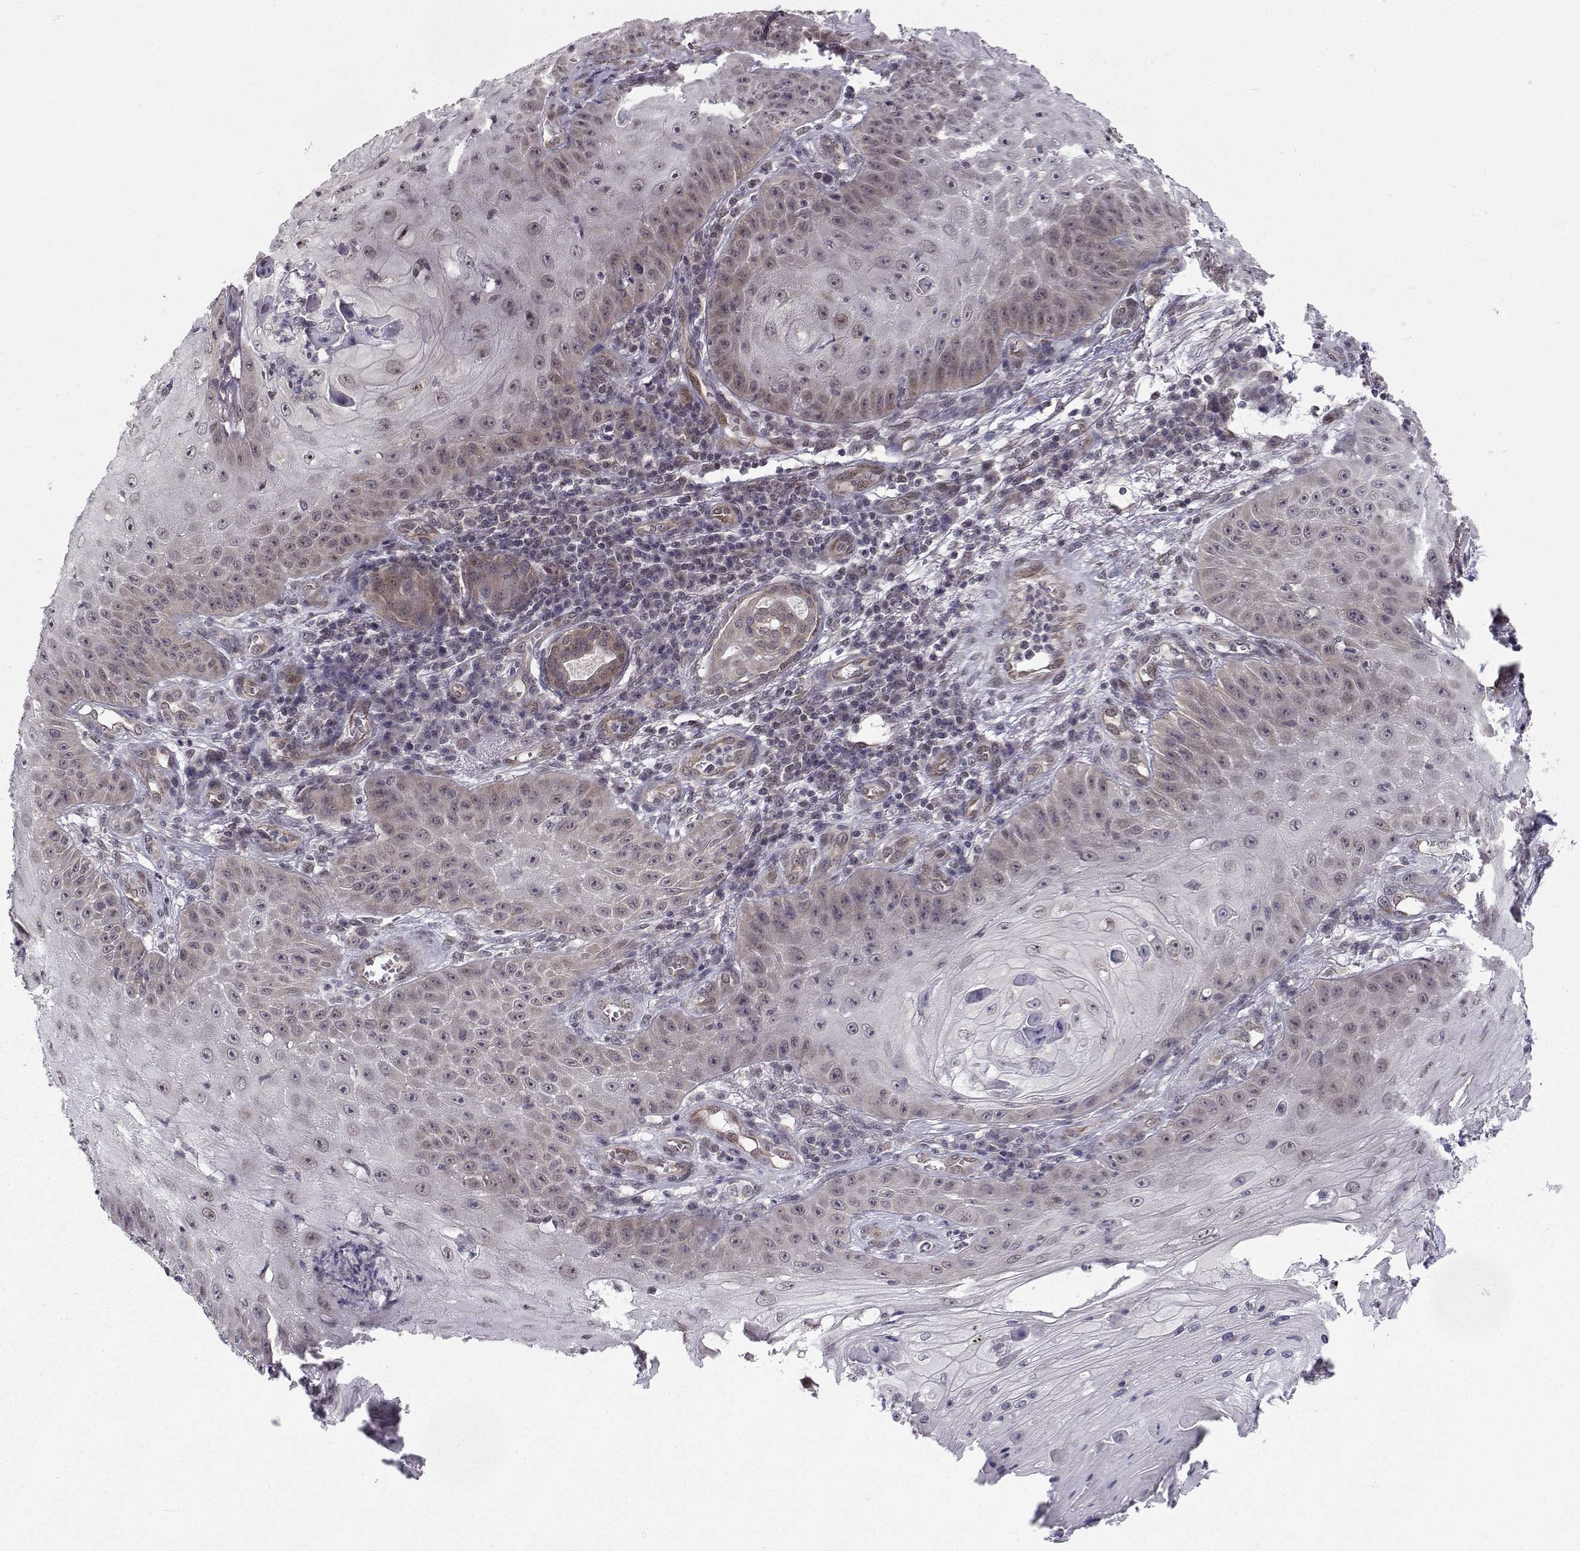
{"staining": {"intensity": "weak", "quantity": "<25%", "location": "cytoplasmic/membranous"}, "tissue": "skin cancer", "cell_type": "Tumor cells", "image_type": "cancer", "snomed": [{"axis": "morphology", "description": "Squamous cell carcinoma, NOS"}, {"axis": "topography", "description": "Skin"}], "caption": "DAB (3,3'-diaminobenzidine) immunohistochemical staining of skin cancer exhibits no significant staining in tumor cells. (DAB IHC, high magnification).", "gene": "PKN2", "patient": {"sex": "male", "age": 70}}